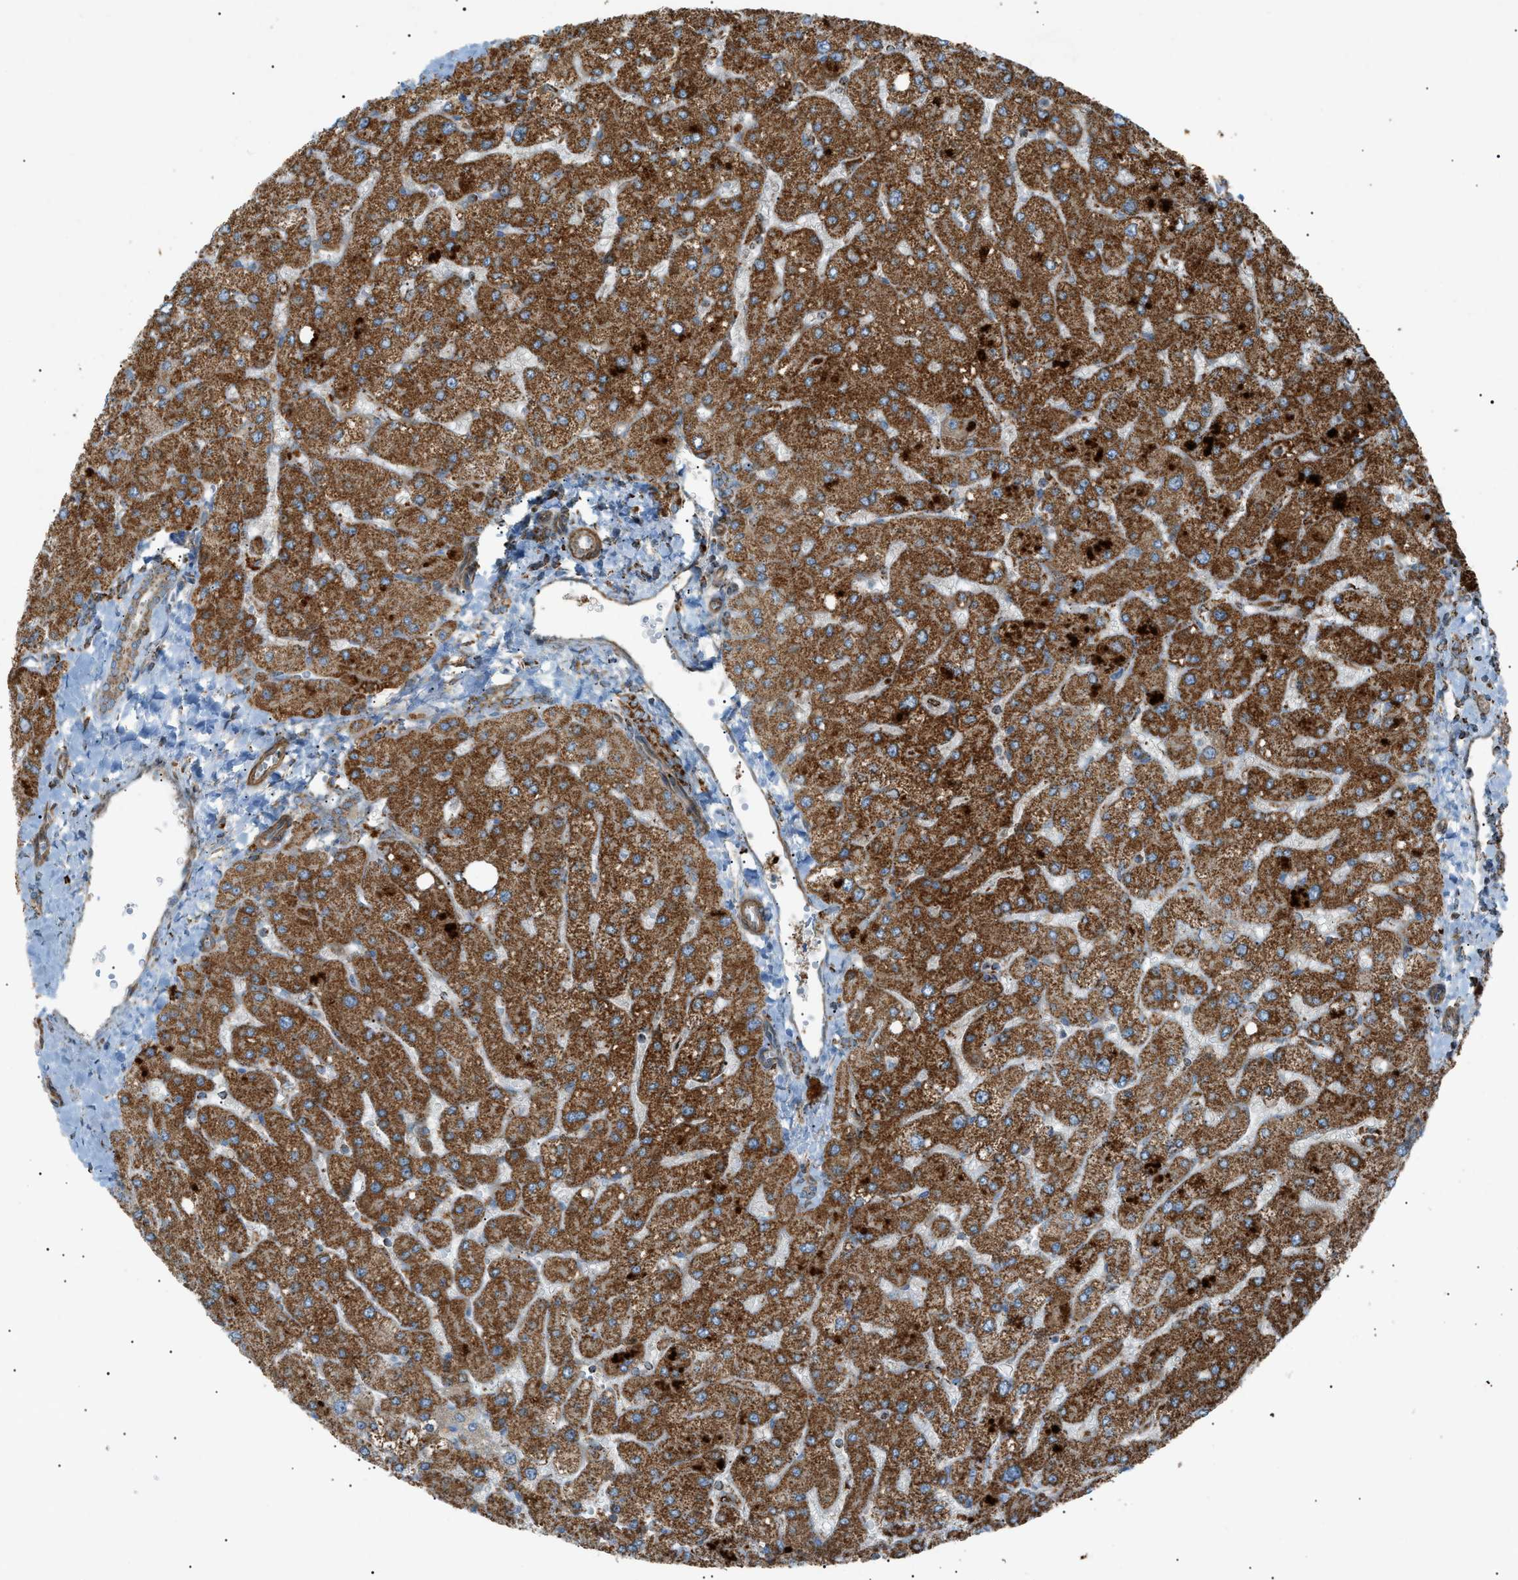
{"staining": {"intensity": "weak", "quantity": ">75%", "location": "cytoplasmic/membranous"}, "tissue": "liver", "cell_type": "Cholangiocytes", "image_type": "normal", "snomed": [{"axis": "morphology", "description": "Normal tissue, NOS"}, {"axis": "topography", "description": "Liver"}], "caption": "High-power microscopy captured an IHC histopathology image of unremarkable liver, revealing weak cytoplasmic/membranous expression in about >75% of cholangiocytes. Ihc stains the protein in brown and the nuclei are stained blue.", "gene": "C1GALT1C1", "patient": {"sex": "male", "age": 55}}